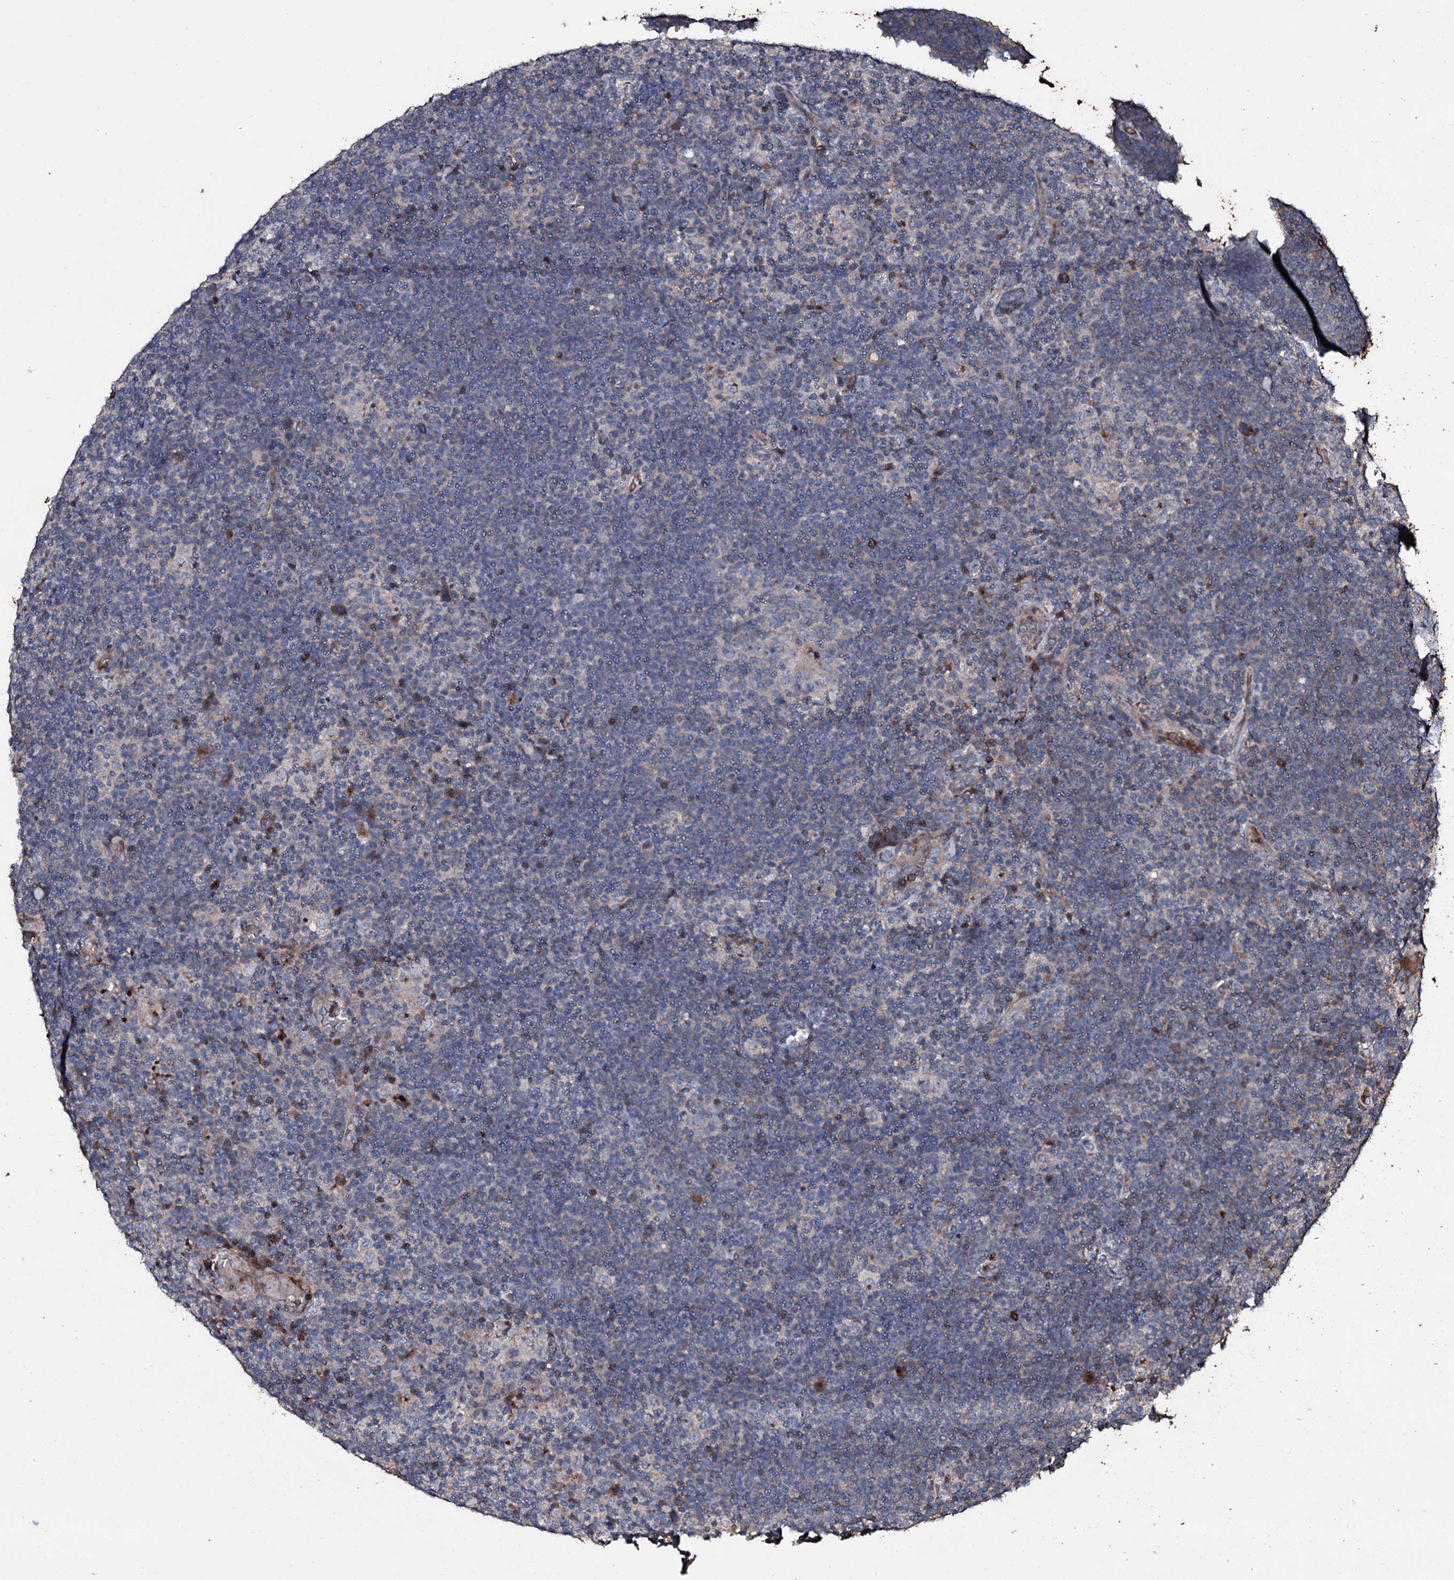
{"staining": {"intensity": "negative", "quantity": "none", "location": "none"}, "tissue": "lymphoma", "cell_type": "Tumor cells", "image_type": "cancer", "snomed": [{"axis": "morphology", "description": "Hodgkin's disease, NOS"}, {"axis": "topography", "description": "Lymph node"}], "caption": "Micrograph shows no significant protein staining in tumor cells of lymphoma.", "gene": "ZSWIM8", "patient": {"sex": "female", "age": 57}}